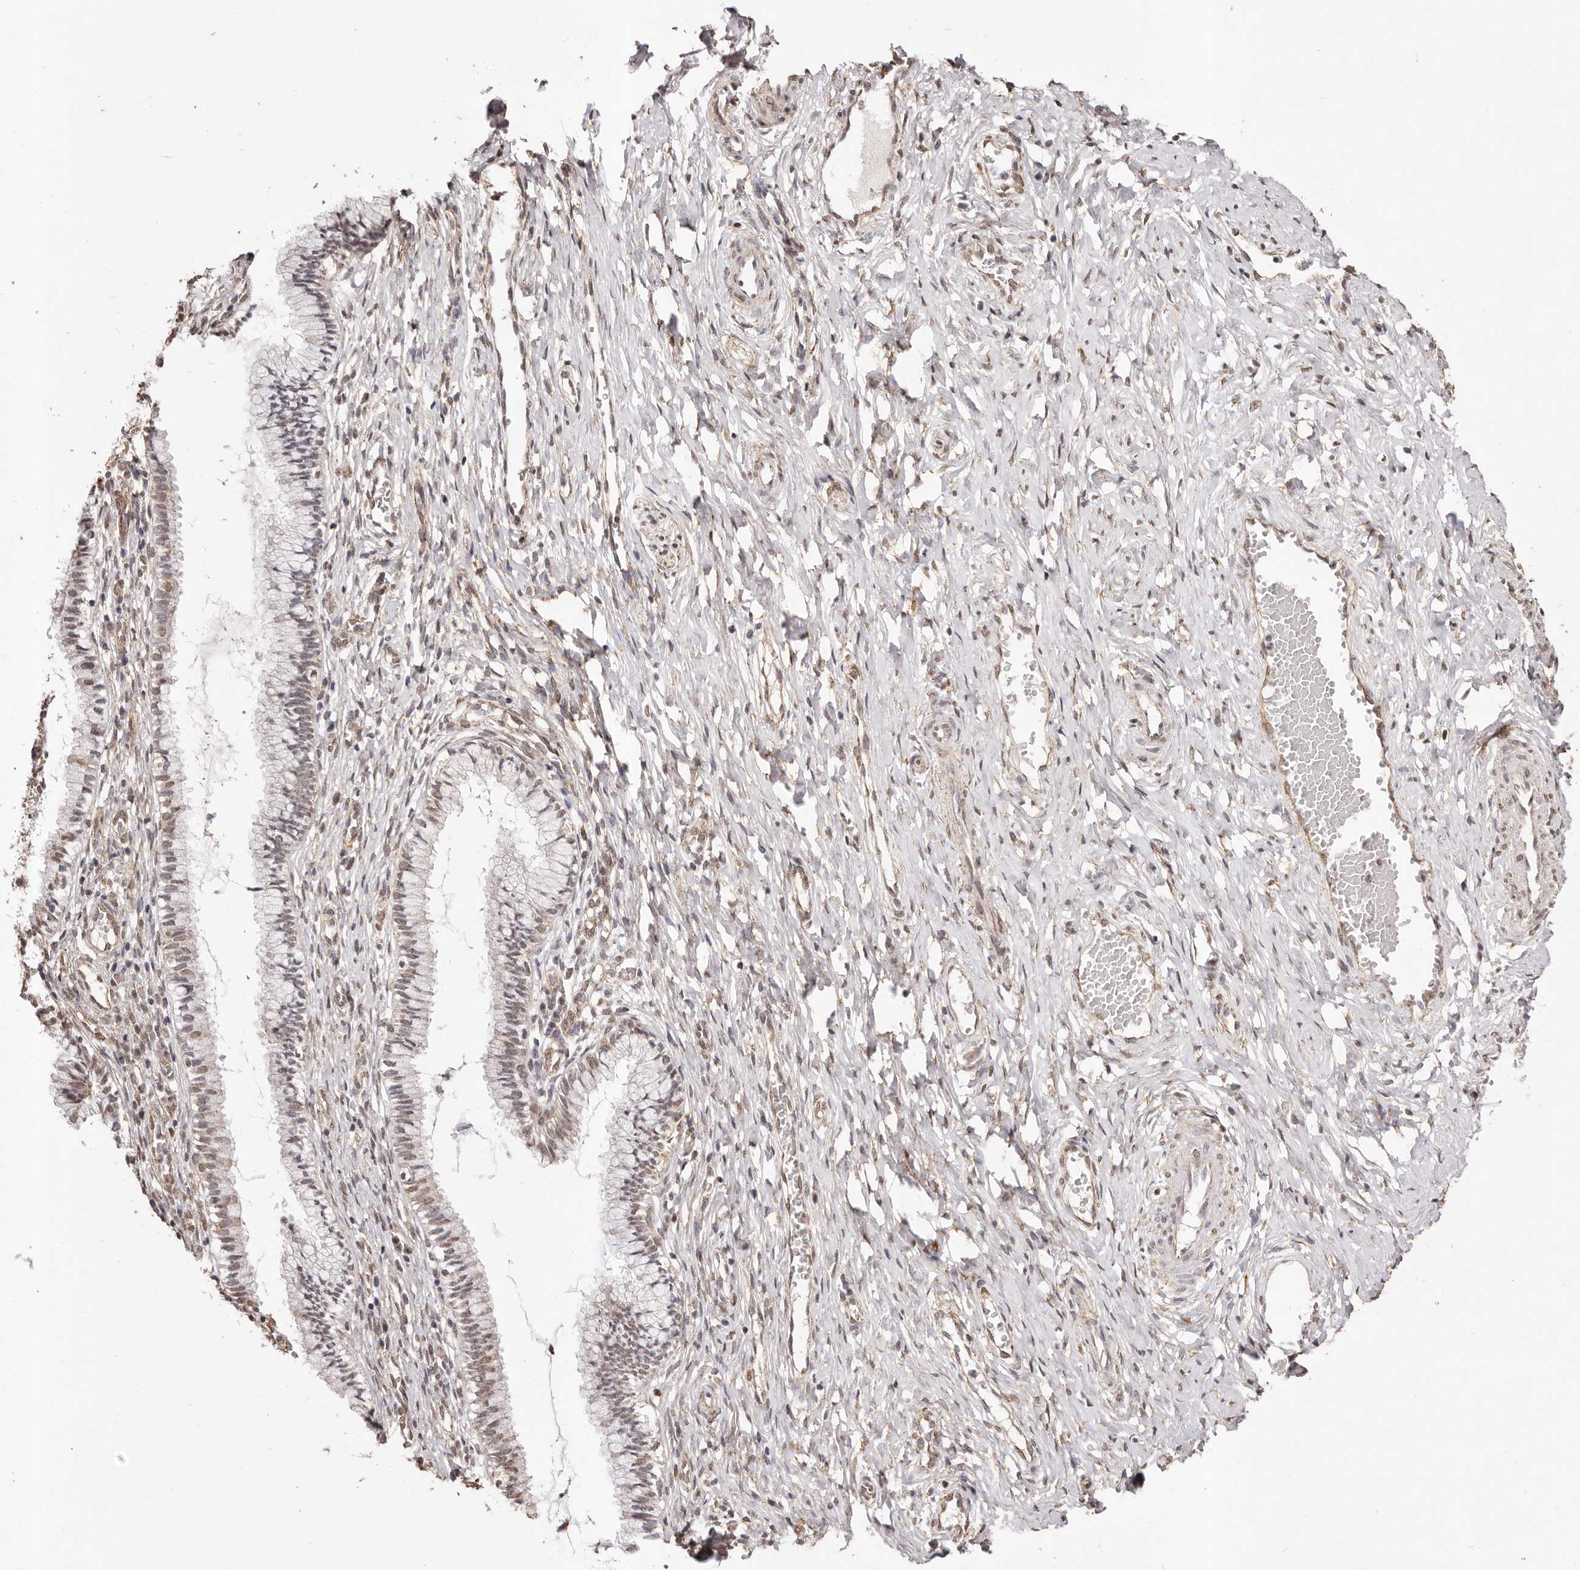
{"staining": {"intensity": "moderate", "quantity": "<25%", "location": "nuclear"}, "tissue": "cervix", "cell_type": "Glandular cells", "image_type": "normal", "snomed": [{"axis": "morphology", "description": "Normal tissue, NOS"}, {"axis": "topography", "description": "Cervix"}], "caption": "Immunohistochemical staining of unremarkable human cervix reveals moderate nuclear protein positivity in about <25% of glandular cells.", "gene": "RPS6KA5", "patient": {"sex": "female", "age": 27}}